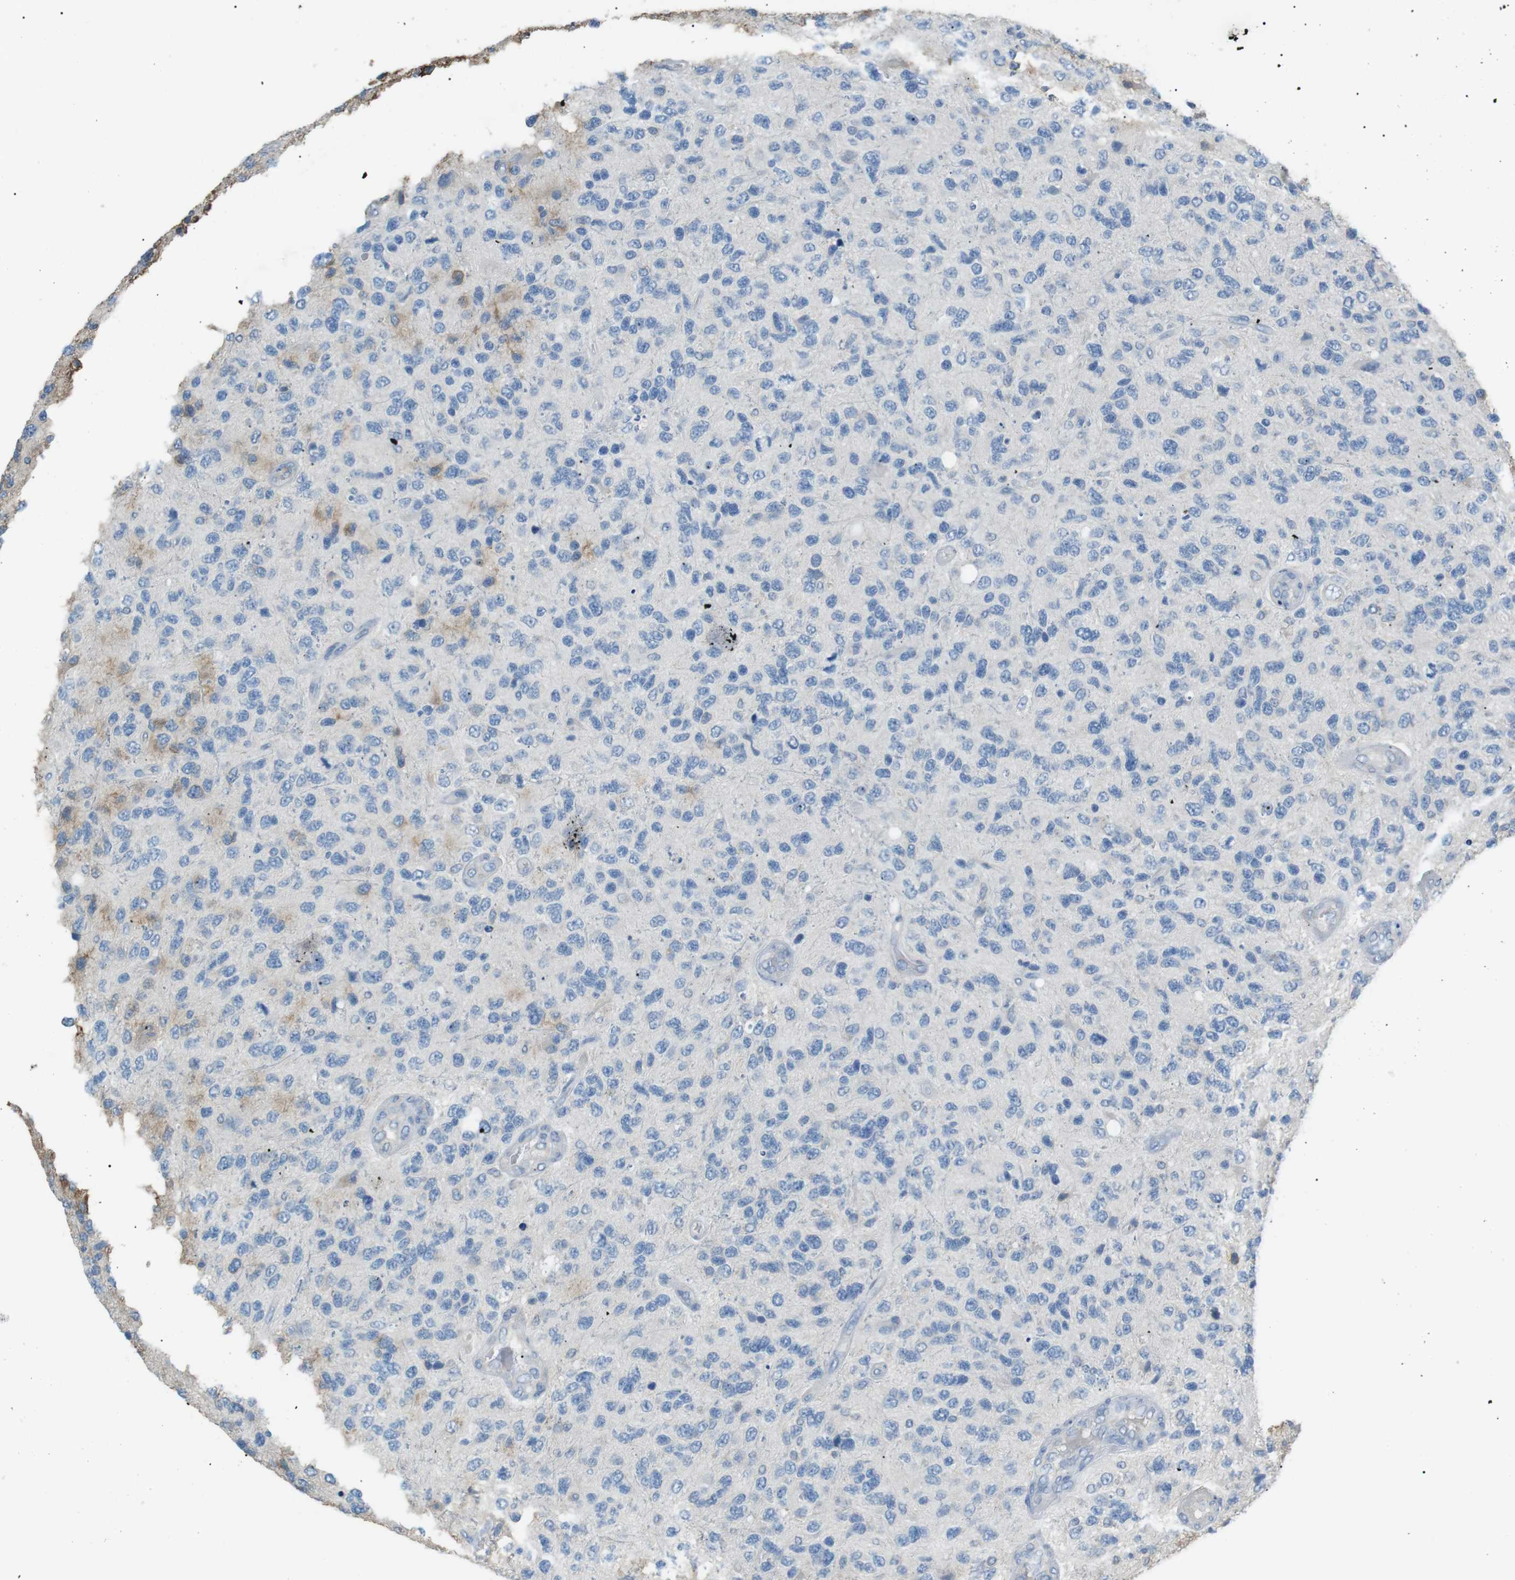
{"staining": {"intensity": "negative", "quantity": "none", "location": "none"}, "tissue": "glioma", "cell_type": "Tumor cells", "image_type": "cancer", "snomed": [{"axis": "morphology", "description": "Glioma, malignant, High grade"}, {"axis": "topography", "description": "Brain"}], "caption": "IHC histopathology image of human malignant high-grade glioma stained for a protein (brown), which reveals no expression in tumor cells. (Stains: DAB IHC with hematoxylin counter stain, Microscopy: brightfield microscopy at high magnification).", "gene": "CDH26", "patient": {"sex": "female", "age": 58}}